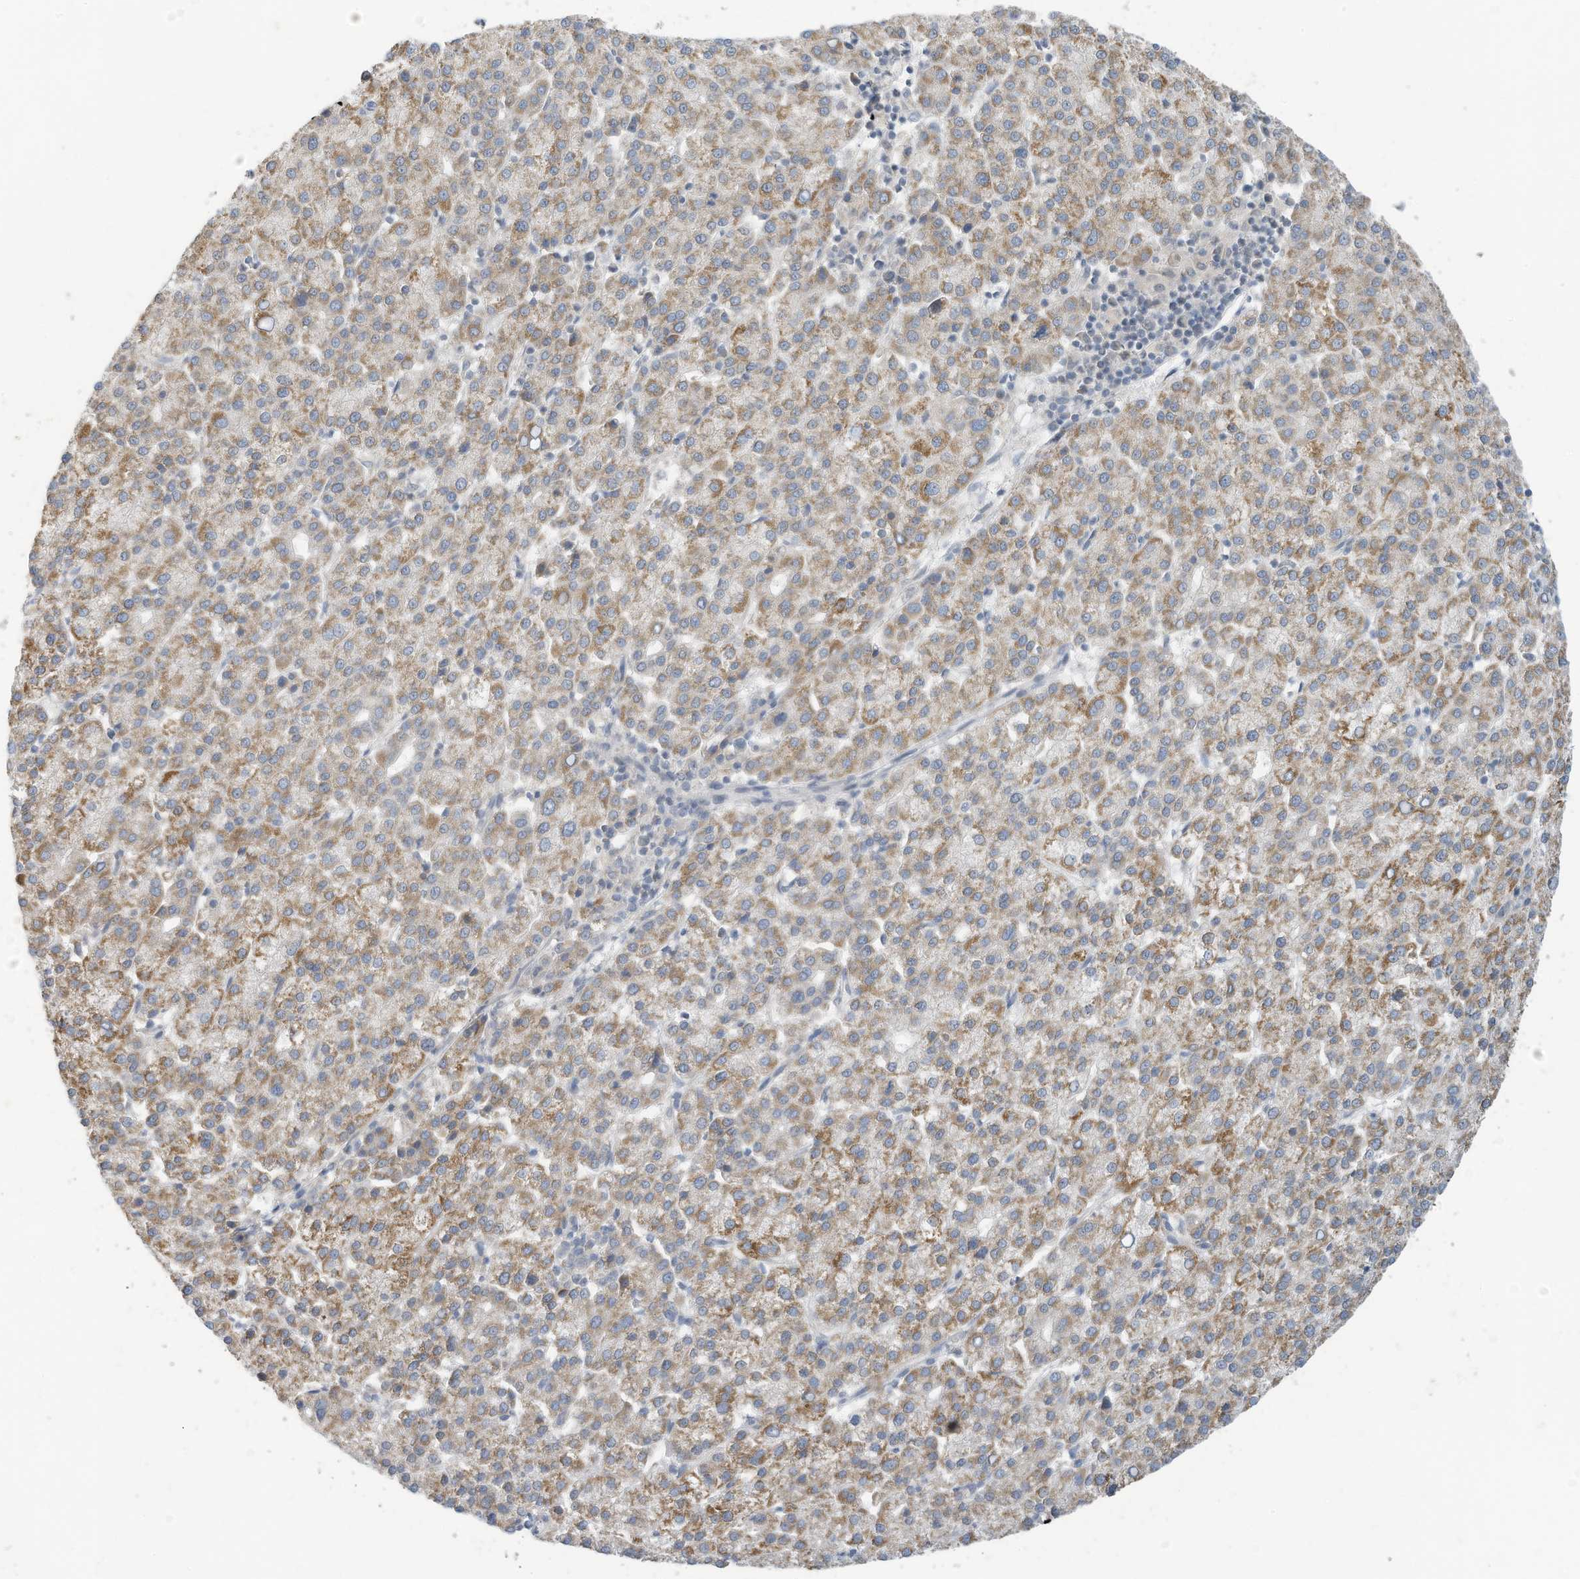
{"staining": {"intensity": "moderate", "quantity": ">75%", "location": "cytoplasmic/membranous"}, "tissue": "liver cancer", "cell_type": "Tumor cells", "image_type": "cancer", "snomed": [{"axis": "morphology", "description": "Carcinoma, Hepatocellular, NOS"}, {"axis": "topography", "description": "Liver"}], "caption": "Approximately >75% of tumor cells in liver cancer (hepatocellular carcinoma) reveal moderate cytoplasmic/membranous protein expression as visualized by brown immunohistochemical staining.", "gene": "SCGB1D2", "patient": {"sex": "female", "age": 58}}